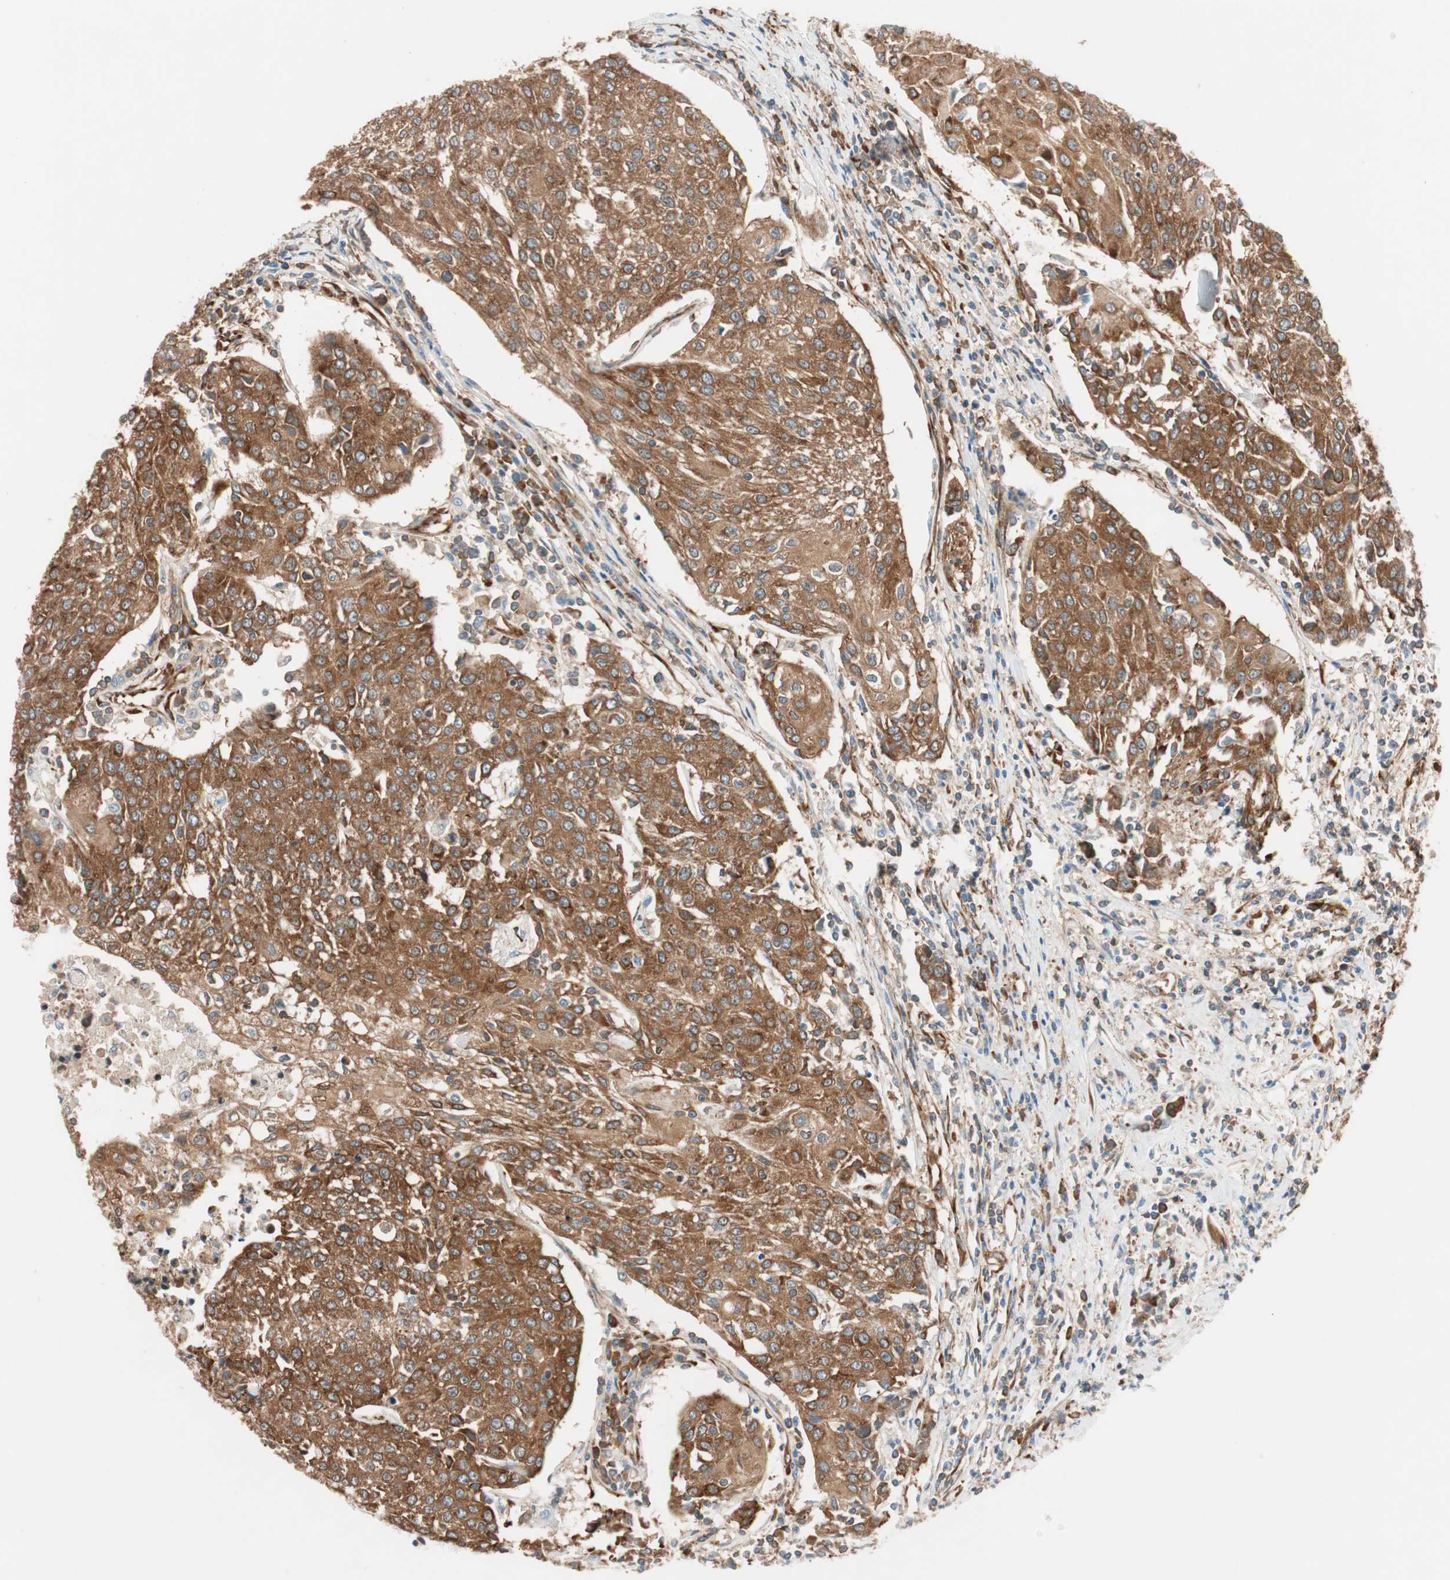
{"staining": {"intensity": "strong", "quantity": ">75%", "location": "cytoplasmic/membranous"}, "tissue": "urothelial cancer", "cell_type": "Tumor cells", "image_type": "cancer", "snomed": [{"axis": "morphology", "description": "Urothelial carcinoma, High grade"}, {"axis": "topography", "description": "Urinary bladder"}], "caption": "Protein staining of high-grade urothelial carcinoma tissue reveals strong cytoplasmic/membranous positivity in approximately >75% of tumor cells.", "gene": "WASL", "patient": {"sex": "female", "age": 85}}